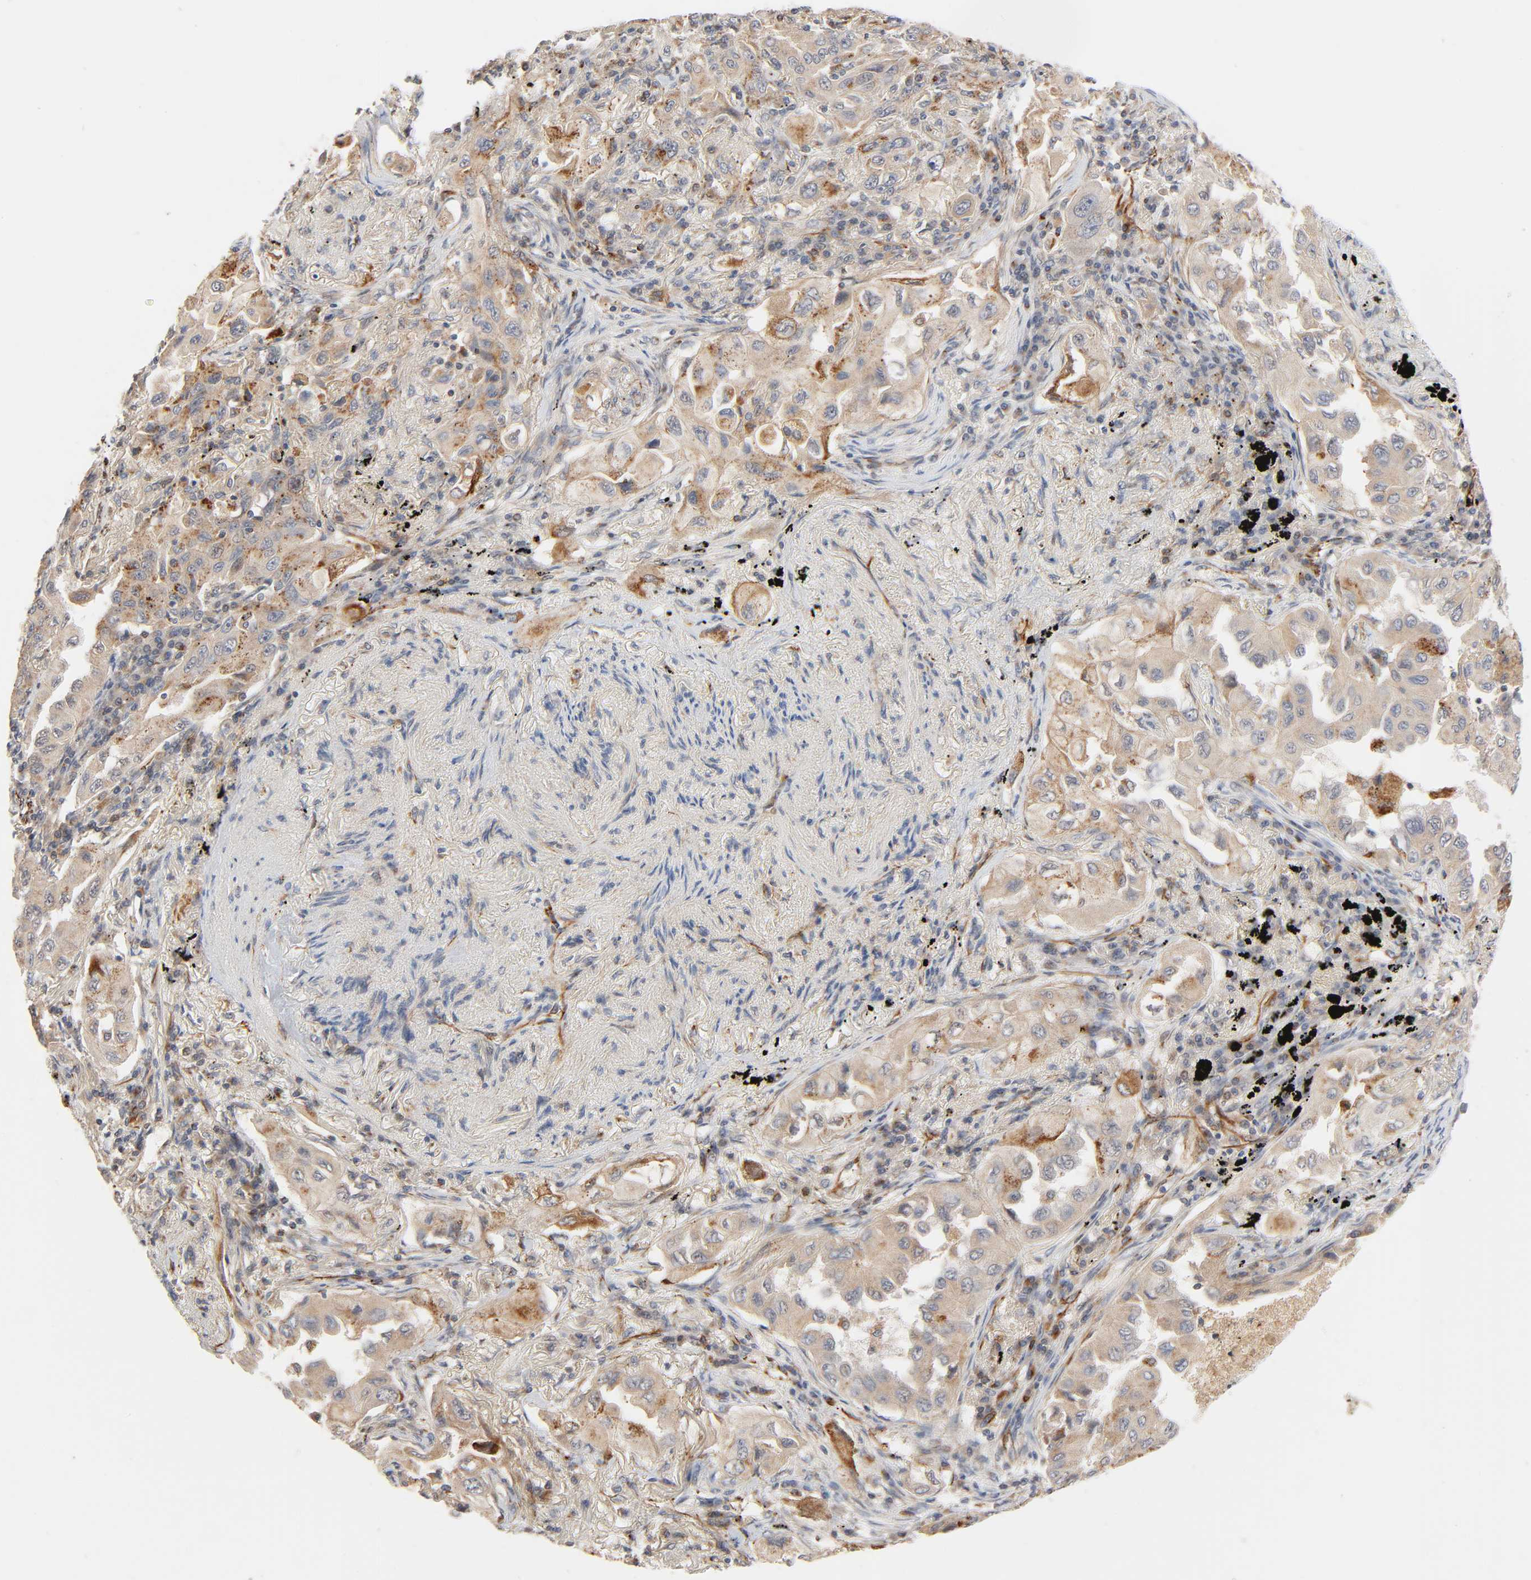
{"staining": {"intensity": "moderate", "quantity": ">75%", "location": "cytoplasmic/membranous"}, "tissue": "lung cancer", "cell_type": "Tumor cells", "image_type": "cancer", "snomed": [{"axis": "morphology", "description": "Adenocarcinoma, NOS"}, {"axis": "topography", "description": "Lung"}], "caption": "Lung cancer (adenocarcinoma) was stained to show a protein in brown. There is medium levels of moderate cytoplasmic/membranous expression in approximately >75% of tumor cells.", "gene": "REEP6", "patient": {"sex": "female", "age": 65}}